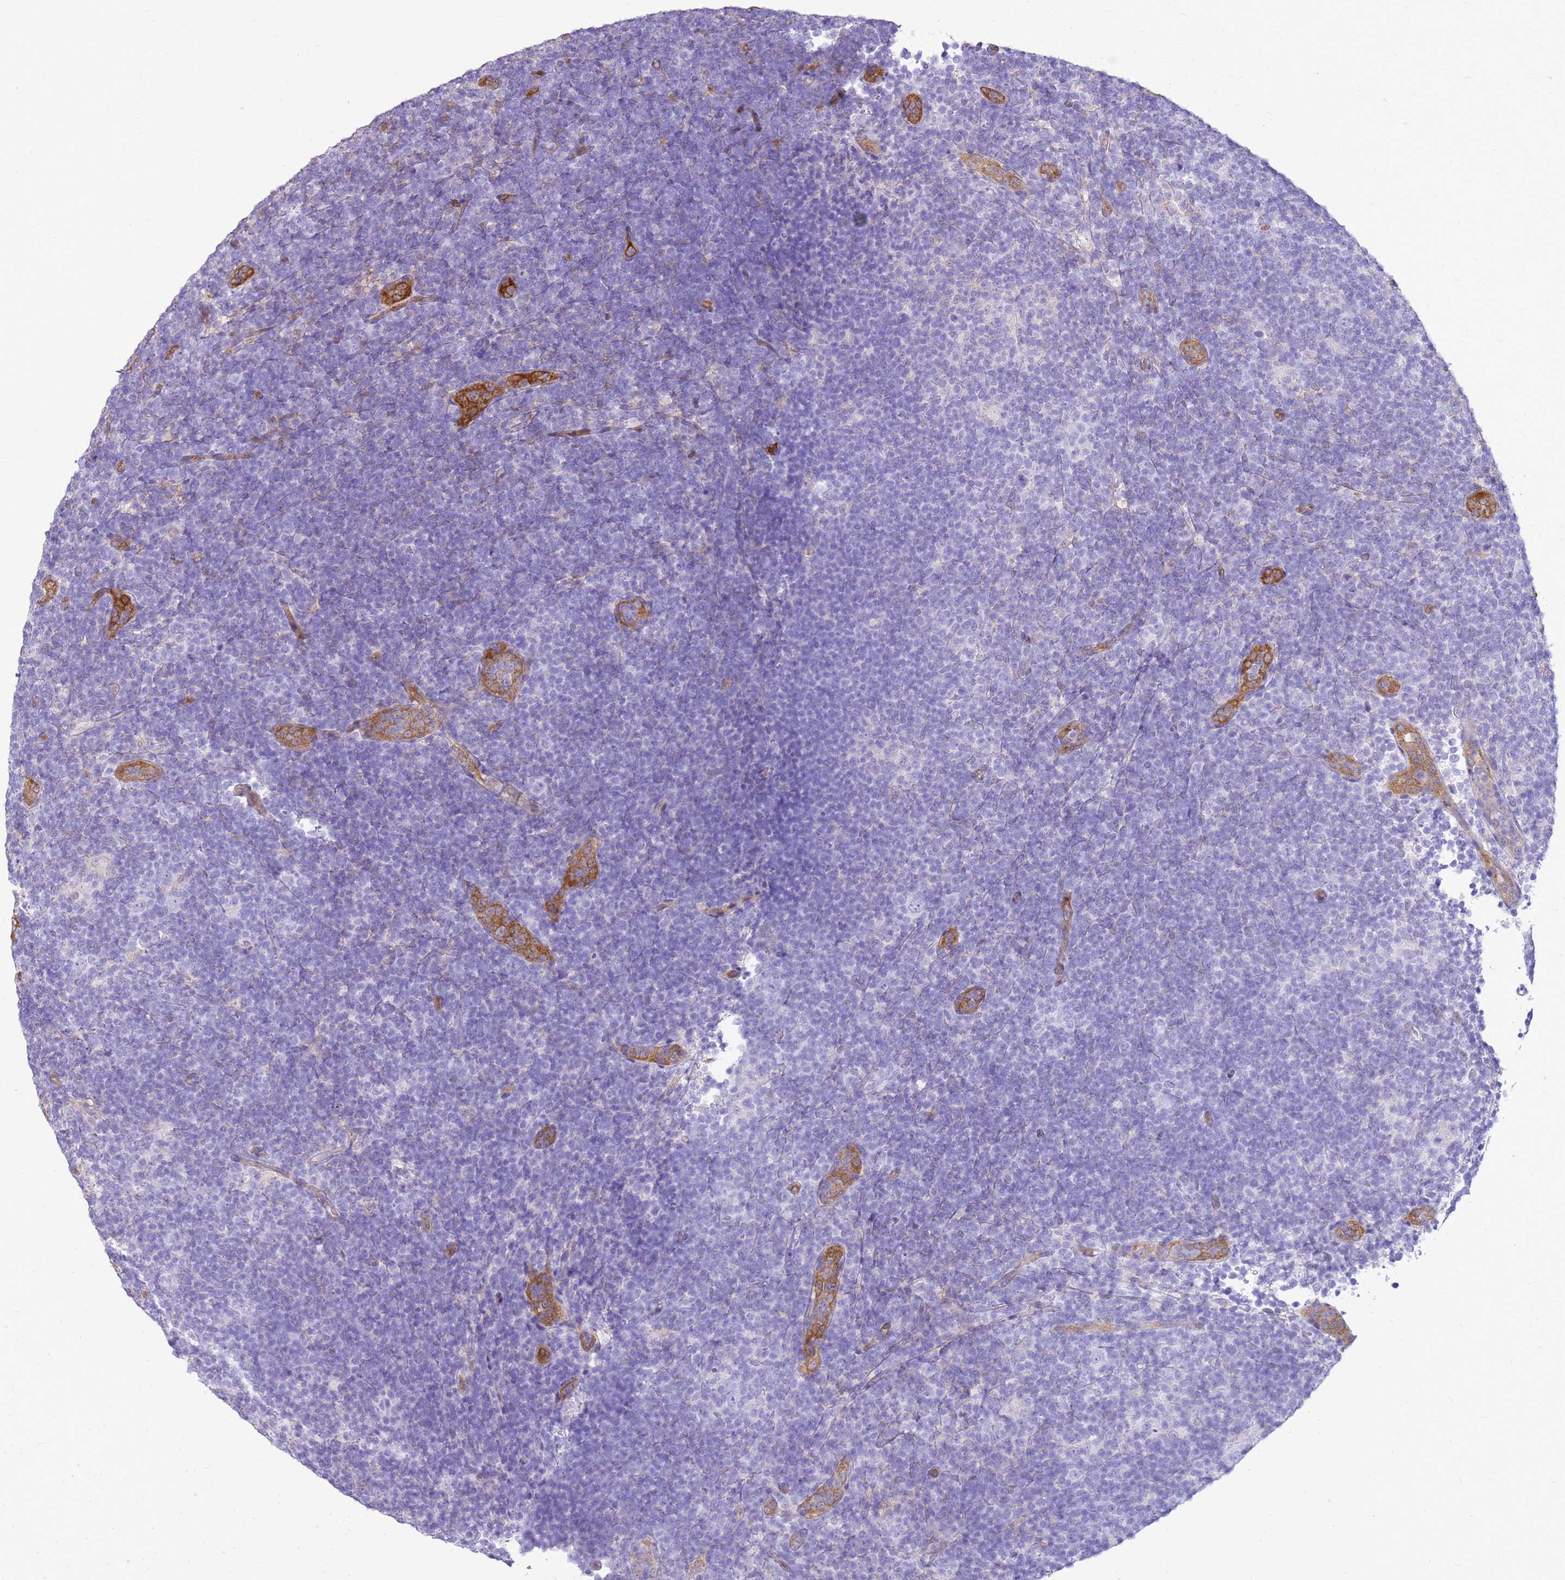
{"staining": {"intensity": "negative", "quantity": "none", "location": "none"}, "tissue": "lymphoma", "cell_type": "Tumor cells", "image_type": "cancer", "snomed": [{"axis": "morphology", "description": "Hodgkin's disease, NOS"}, {"axis": "topography", "description": "Lymph node"}], "caption": "The IHC photomicrograph has no significant expression in tumor cells of lymphoma tissue.", "gene": "SULT1E1", "patient": {"sex": "female", "age": 57}}